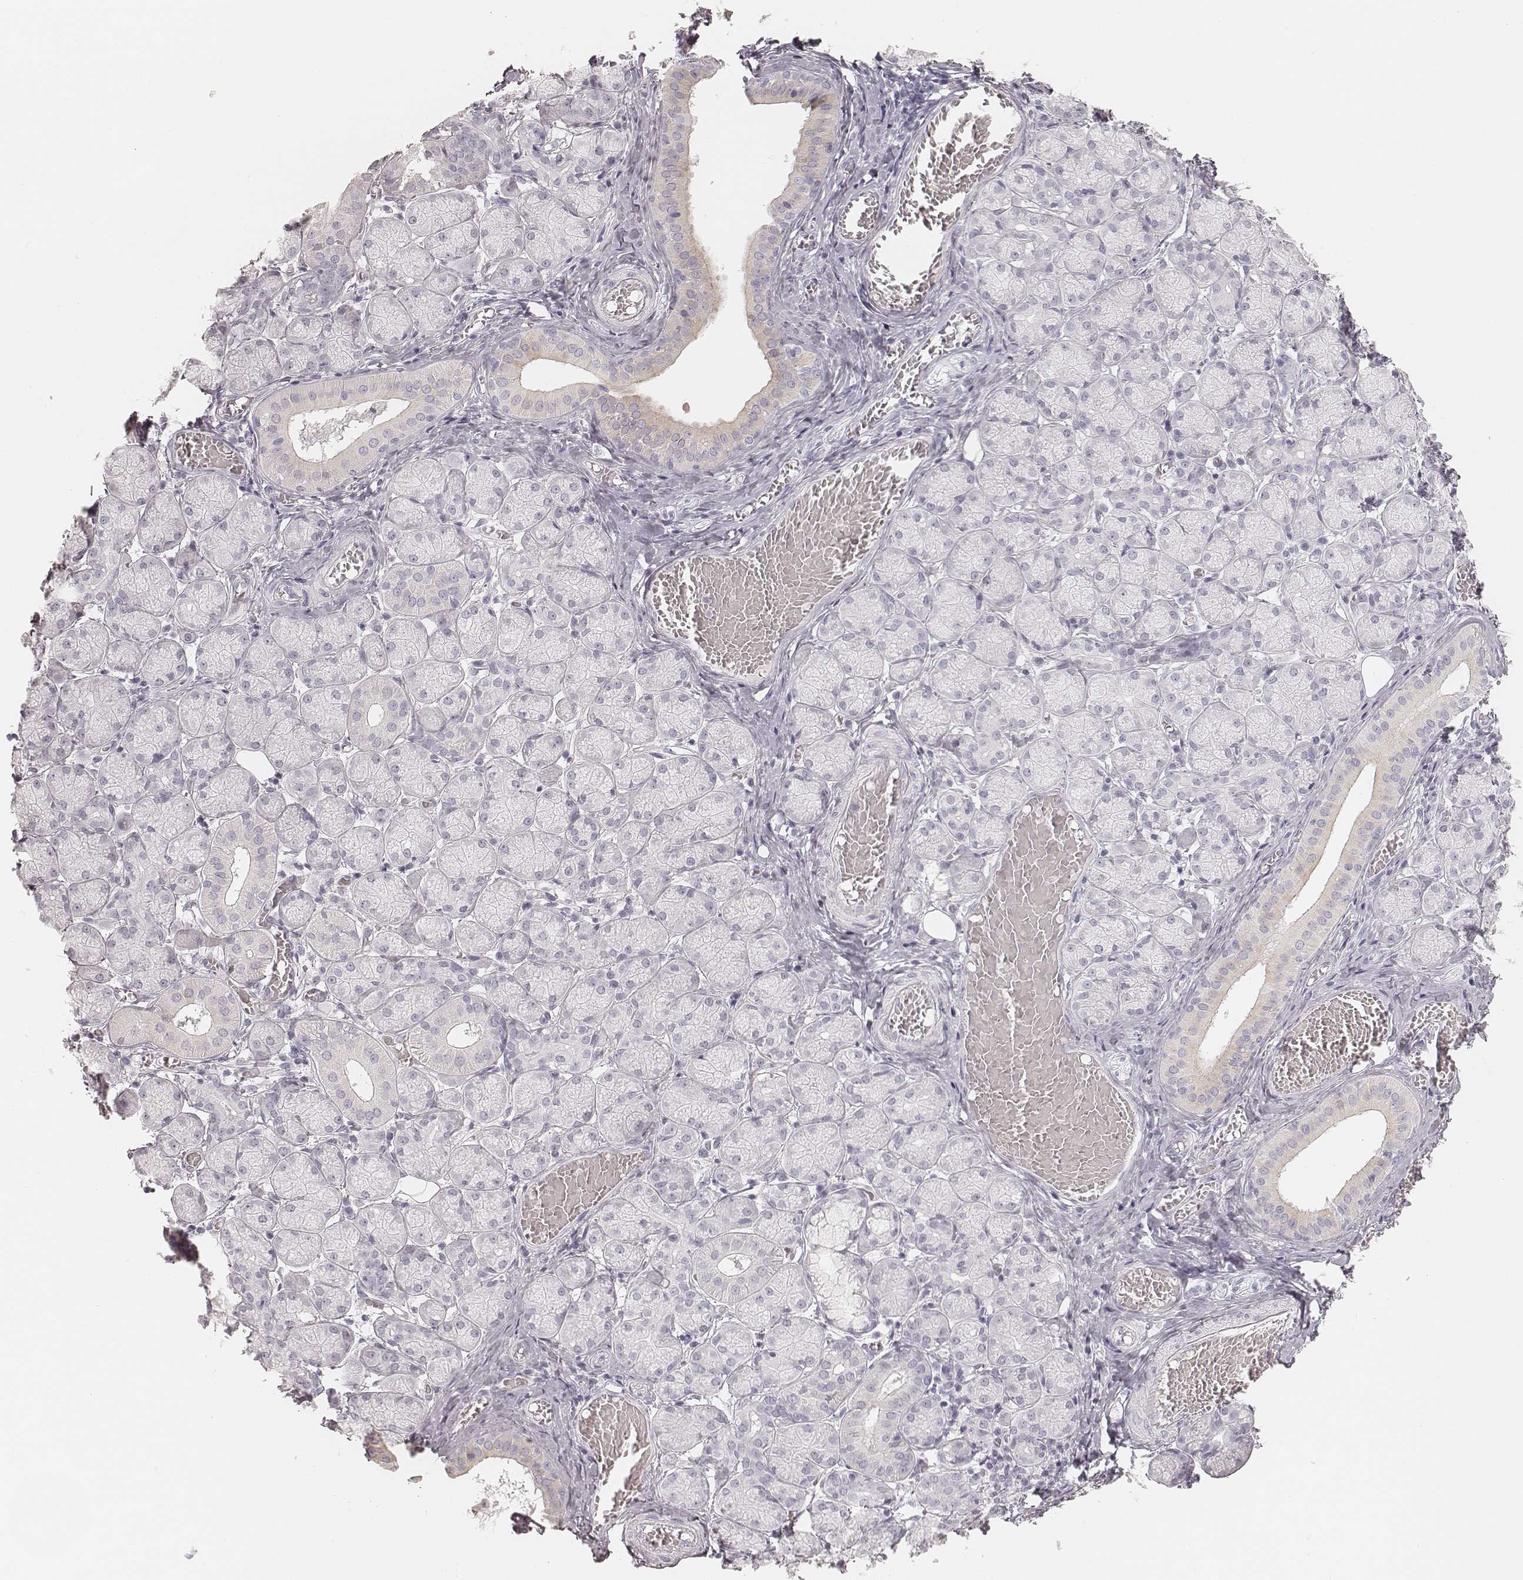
{"staining": {"intensity": "negative", "quantity": "none", "location": "none"}, "tissue": "salivary gland", "cell_type": "Glandular cells", "image_type": "normal", "snomed": [{"axis": "morphology", "description": "Normal tissue, NOS"}, {"axis": "topography", "description": "Salivary gland"}, {"axis": "topography", "description": "Peripheral nerve tissue"}], "caption": "Immunohistochemical staining of unremarkable human salivary gland displays no significant expression in glandular cells. The staining was performed using DAB to visualize the protein expression in brown, while the nuclei were stained in blue with hematoxylin (Magnification: 20x).", "gene": "KRT31", "patient": {"sex": "female", "age": 24}}